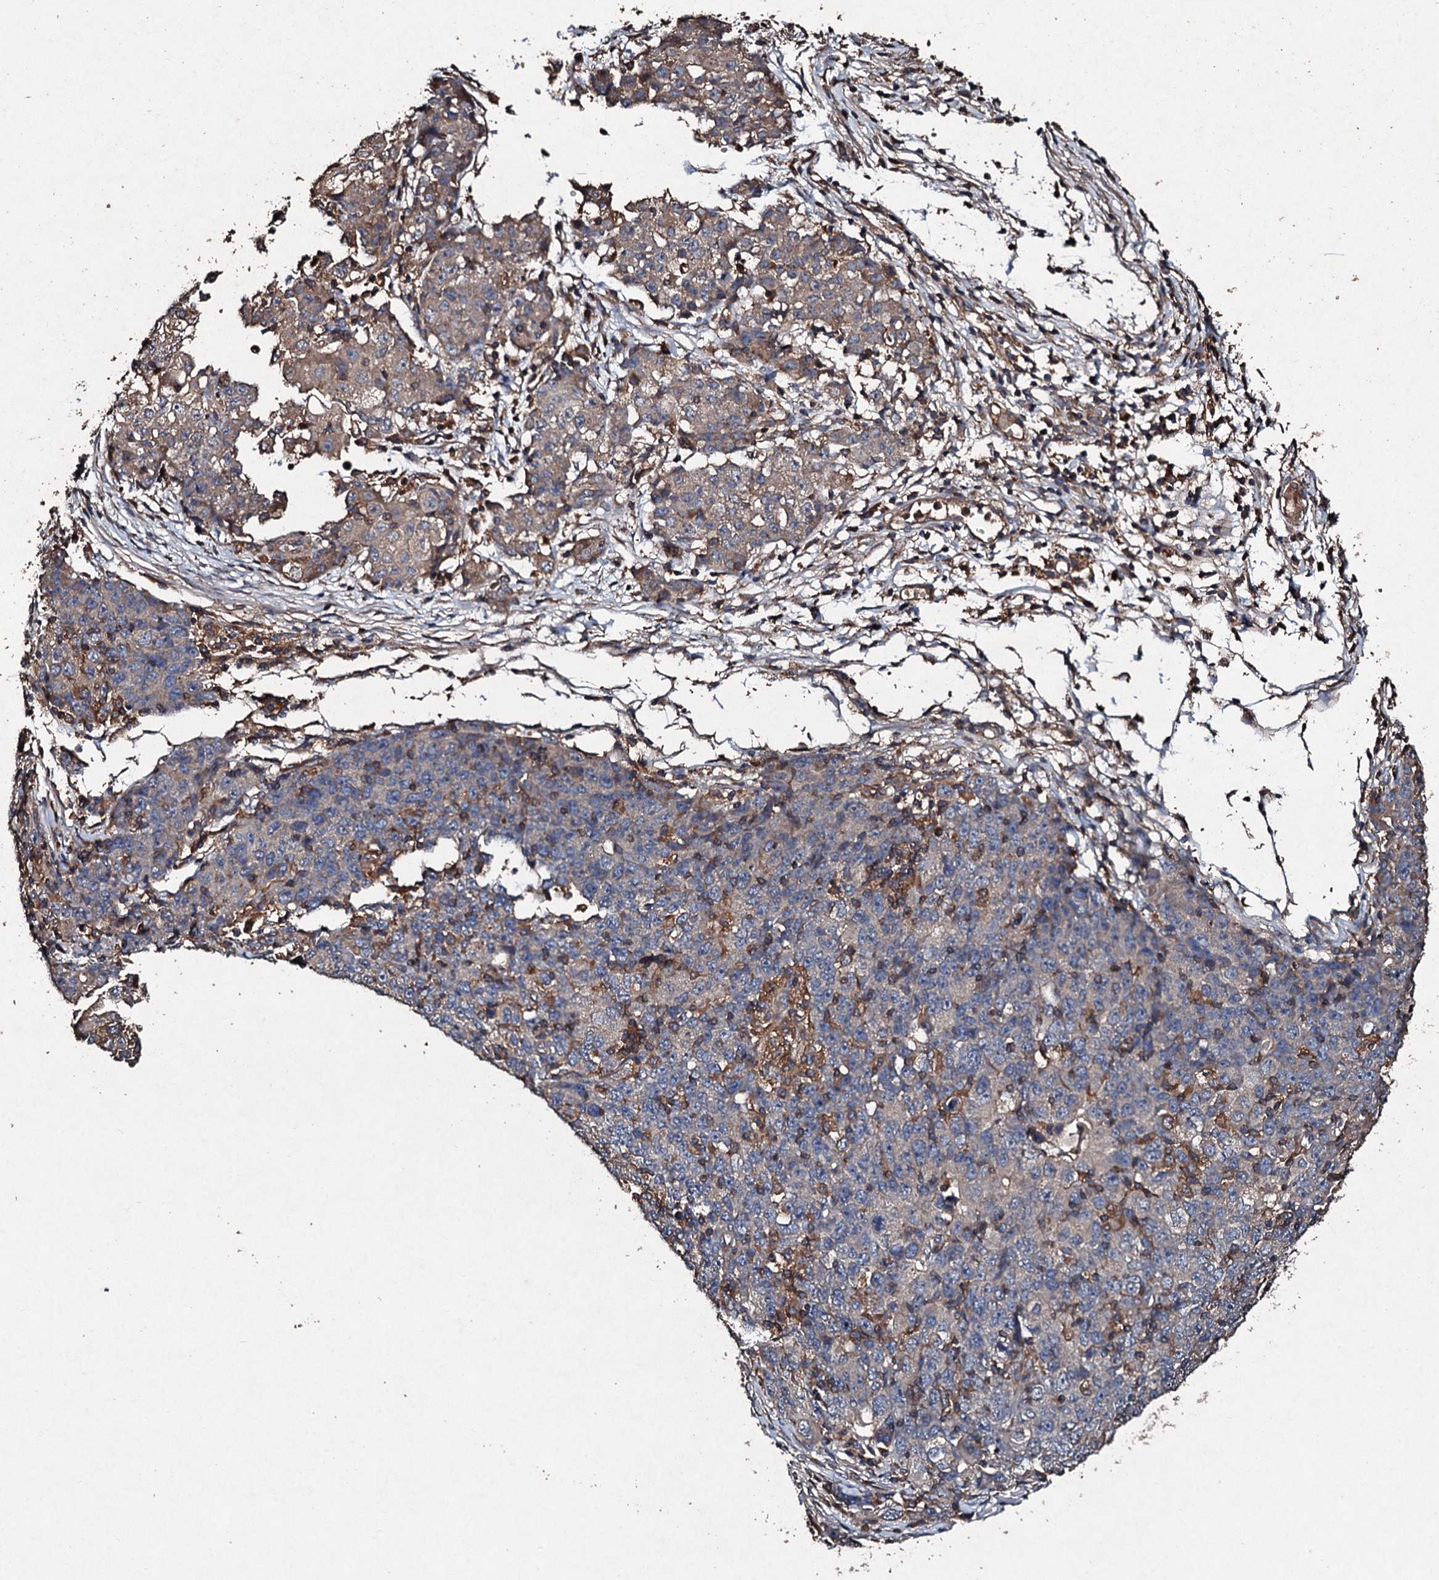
{"staining": {"intensity": "moderate", "quantity": "25%-75%", "location": "cytoplasmic/membranous"}, "tissue": "ovarian cancer", "cell_type": "Tumor cells", "image_type": "cancer", "snomed": [{"axis": "morphology", "description": "Carcinoma, endometroid"}, {"axis": "topography", "description": "Ovary"}], "caption": "The immunohistochemical stain shows moderate cytoplasmic/membranous positivity in tumor cells of ovarian cancer tissue.", "gene": "KERA", "patient": {"sex": "female", "age": 42}}